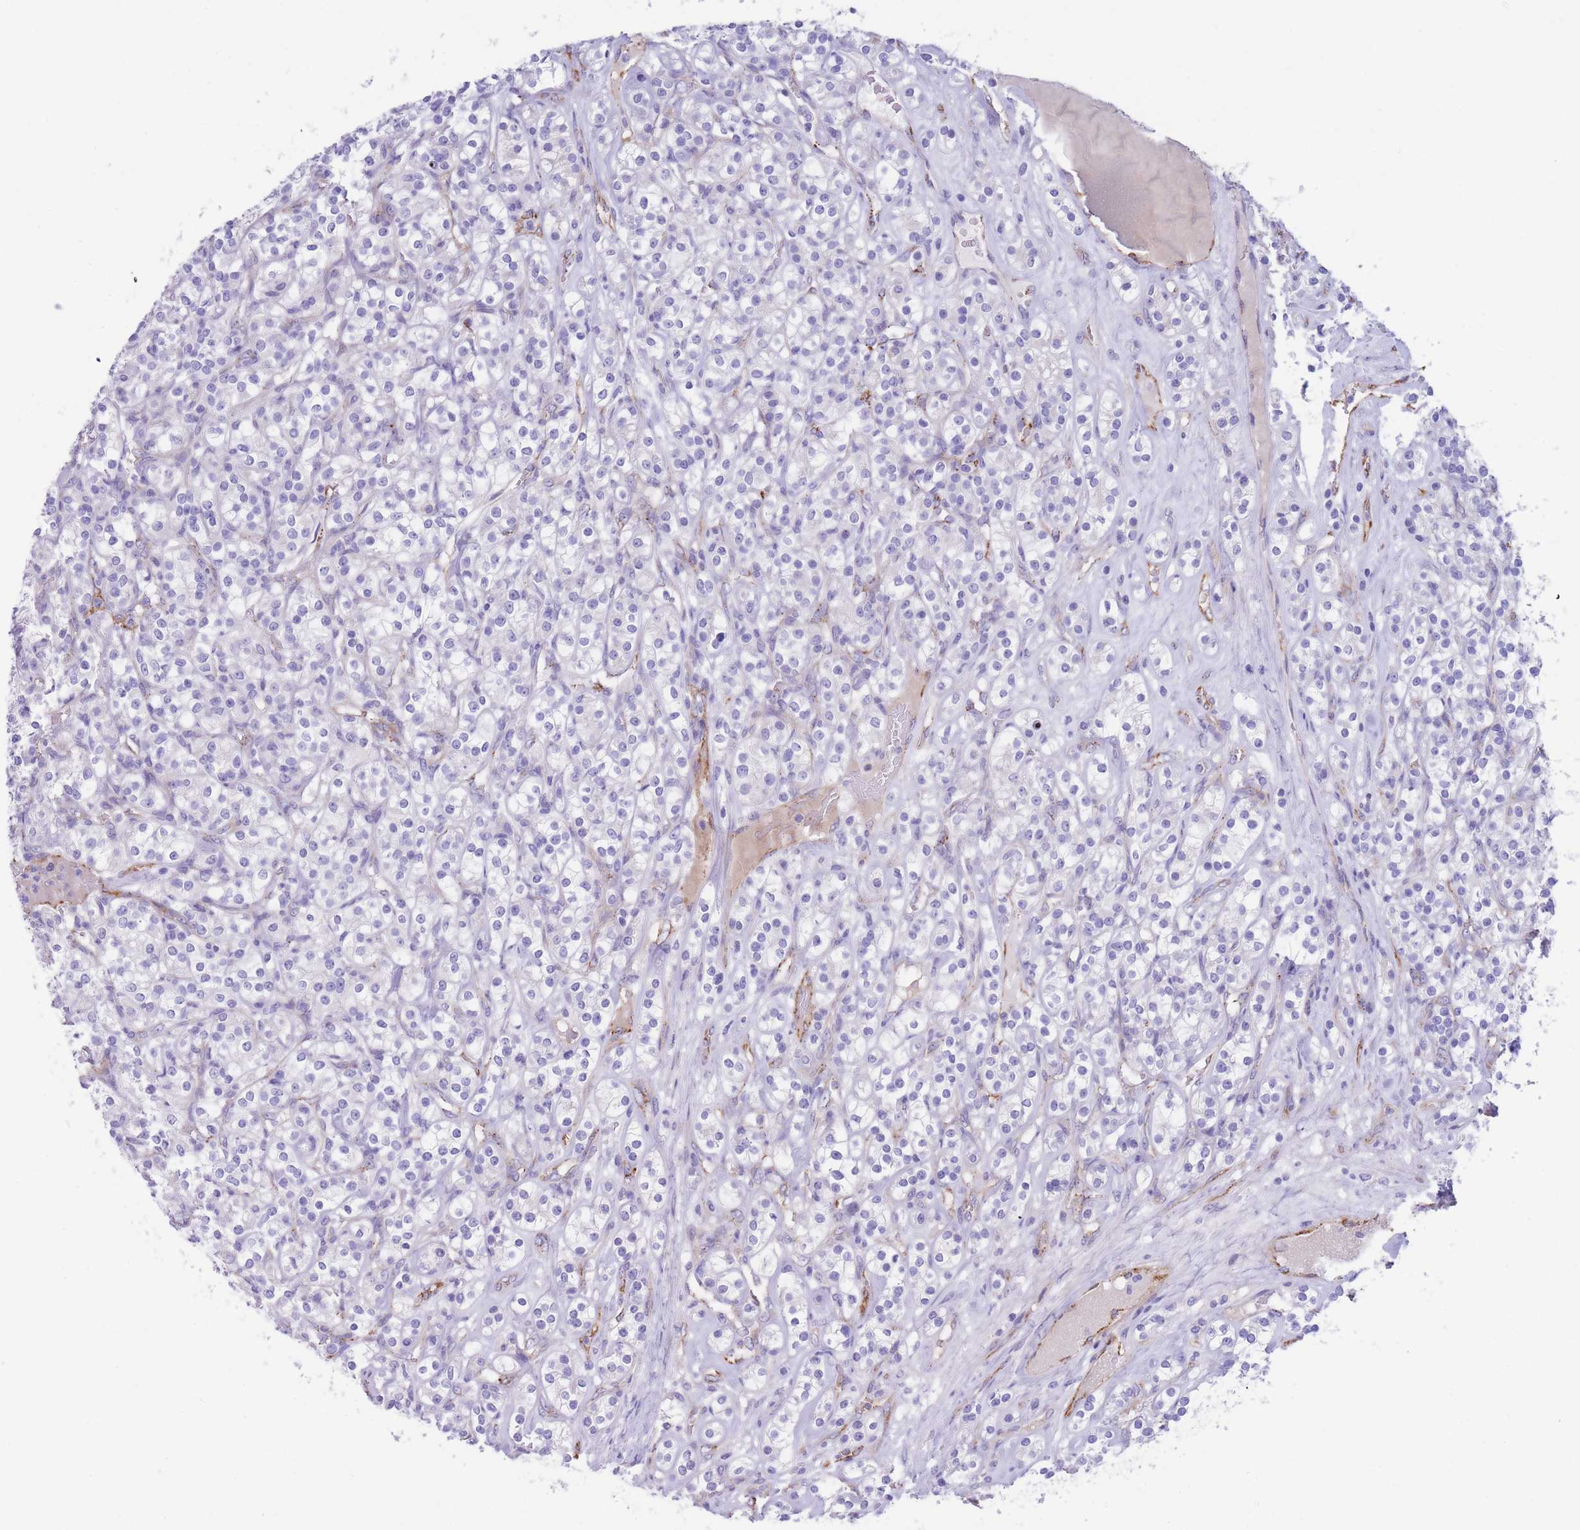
{"staining": {"intensity": "negative", "quantity": "none", "location": "none"}, "tissue": "renal cancer", "cell_type": "Tumor cells", "image_type": "cancer", "snomed": [{"axis": "morphology", "description": "Adenocarcinoma, NOS"}, {"axis": "topography", "description": "Kidney"}], "caption": "IHC histopathology image of neoplastic tissue: adenocarcinoma (renal) stained with DAB (3,3'-diaminobenzidine) reveals no significant protein staining in tumor cells.", "gene": "DET1", "patient": {"sex": "male", "age": 77}}